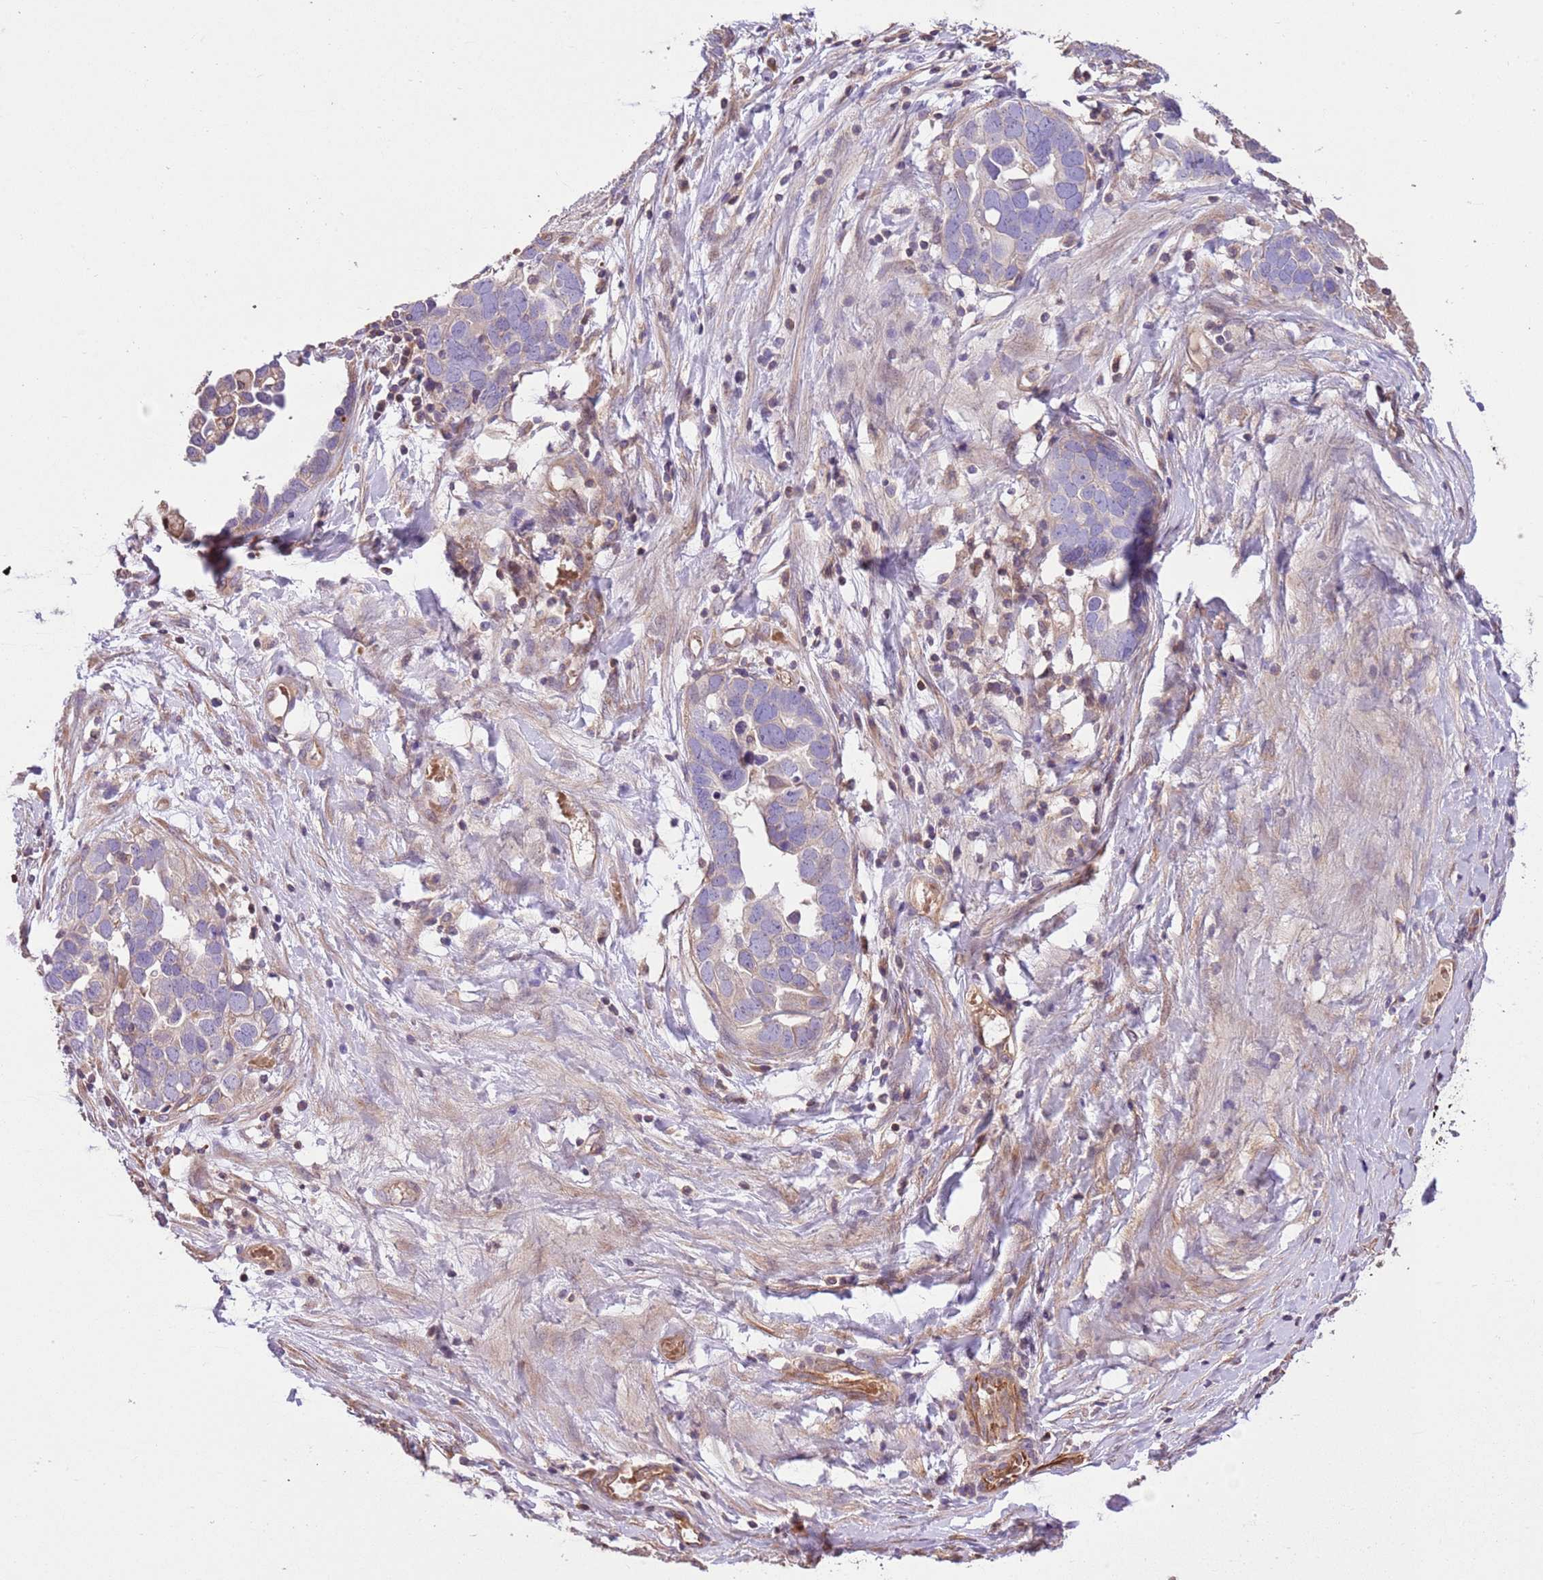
{"staining": {"intensity": "negative", "quantity": "none", "location": "none"}, "tissue": "ovarian cancer", "cell_type": "Tumor cells", "image_type": "cancer", "snomed": [{"axis": "morphology", "description": "Cystadenocarcinoma, serous, NOS"}, {"axis": "topography", "description": "Ovary"}], "caption": "The histopathology image displays no significant expression in tumor cells of serous cystadenocarcinoma (ovarian). (Stains: DAB immunohistochemistry with hematoxylin counter stain, Microscopy: brightfield microscopy at high magnification).", "gene": "FAM89B", "patient": {"sex": "female", "age": 54}}